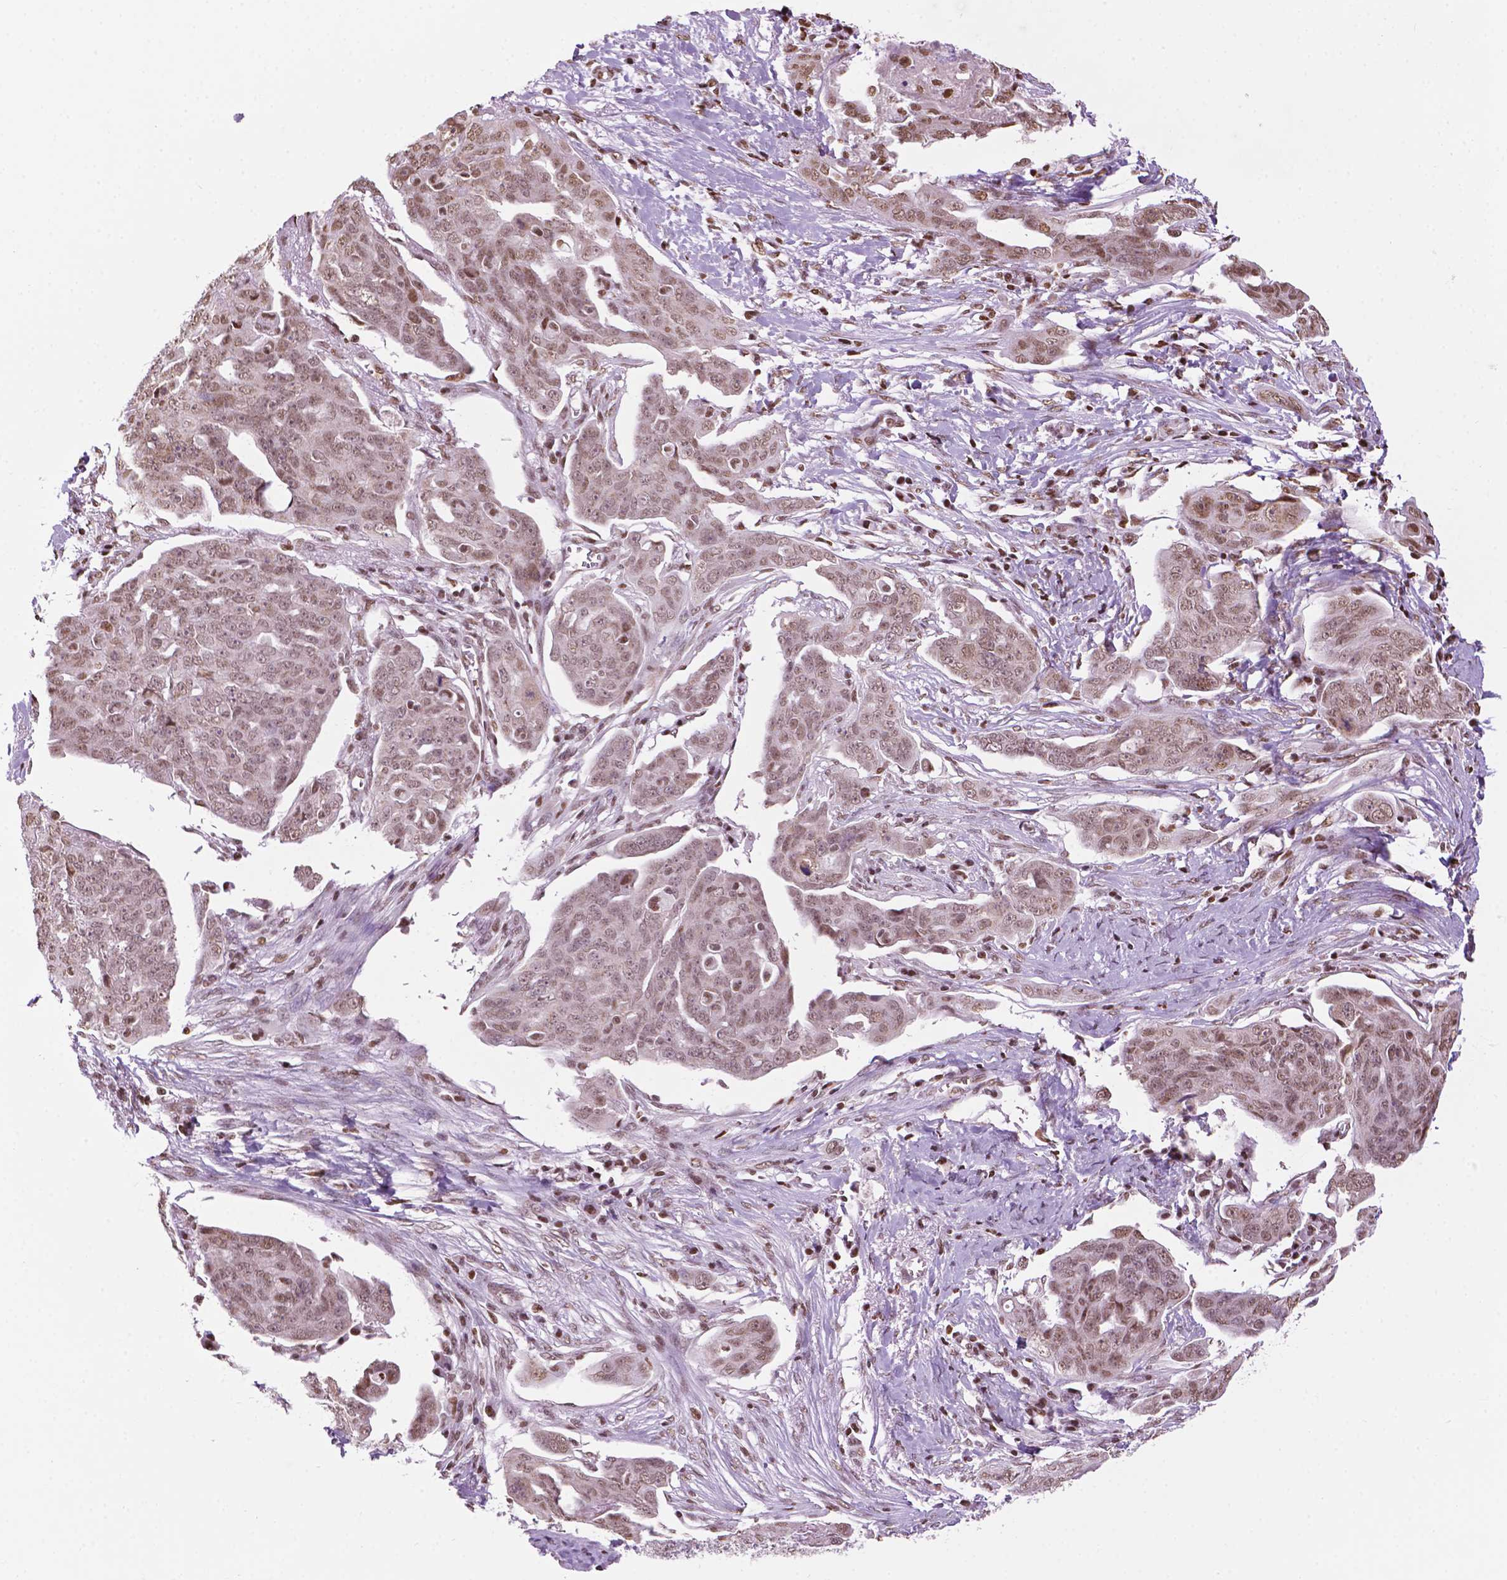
{"staining": {"intensity": "moderate", "quantity": ">75%", "location": "nuclear"}, "tissue": "ovarian cancer", "cell_type": "Tumor cells", "image_type": "cancer", "snomed": [{"axis": "morphology", "description": "Carcinoma, endometroid"}, {"axis": "topography", "description": "Ovary"}], "caption": "Endometroid carcinoma (ovarian) stained with DAB immunohistochemistry (IHC) shows medium levels of moderate nuclear positivity in approximately >75% of tumor cells. The protein is stained brown, and the nuclei are stained in blue (DAB IHC with brightfield microscopy, high magnification).", "gene": "COL23A1", "patient": {"sex": "female", "age": 70}}